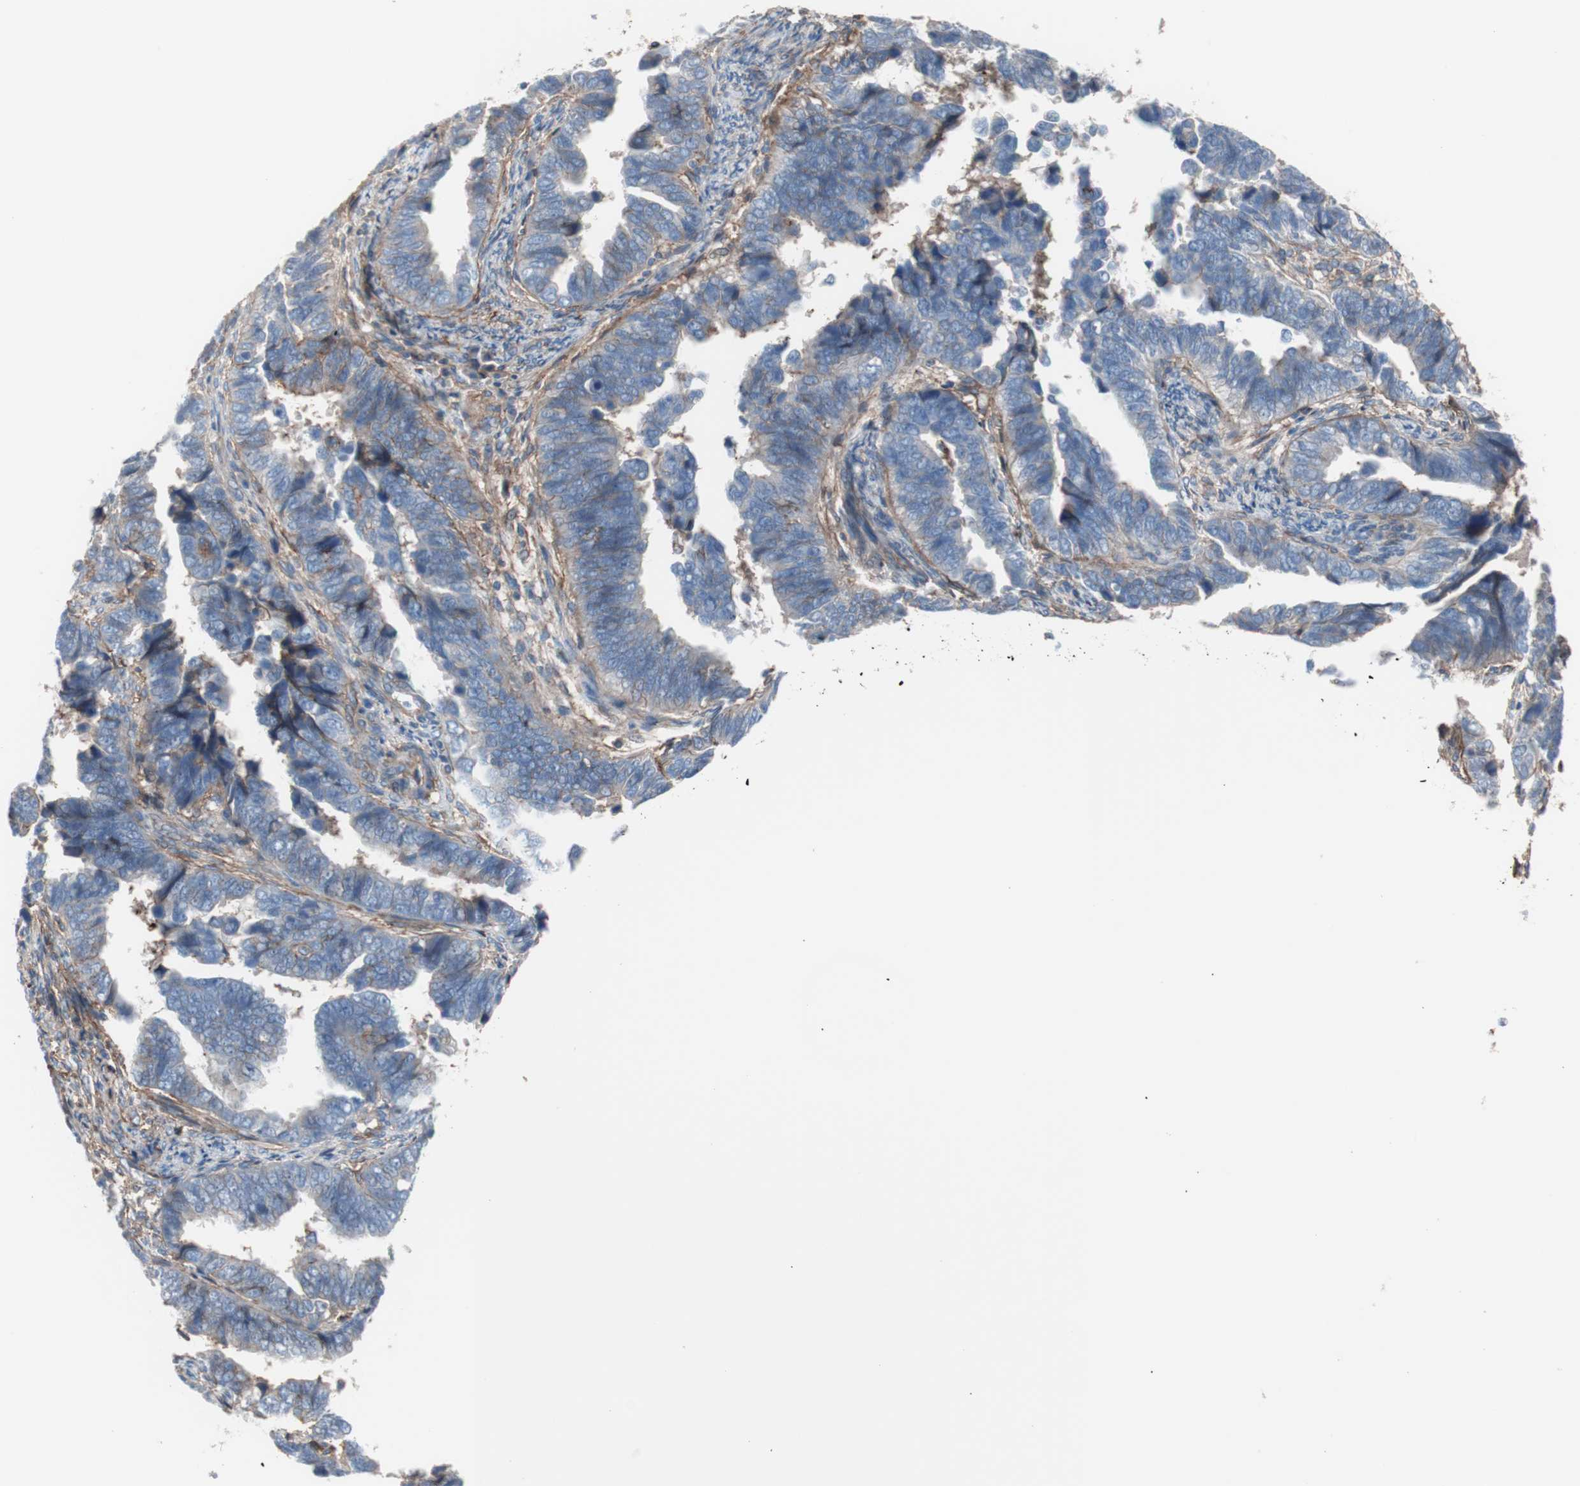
{"staining": {"intensity": "negative", "quantity": "none", "location": "none"}, "tissue": "endometrial cancer", "cell_type": "Tumor cells", "image_type": "cancer", "snomed": [{"axis": "morphology", "description": "Adenocarcinoma, NOS"}, {"axis": "topography", "description": "Endometrium"}], "caption": "Immunohistochemistry image of human endometrial cancer (adenocarcinoma) stained for a protein (brown), which exhibits no staining in tumor cells.", "gene": "CD81", "patient": {"sex": "female", "age": 75}}